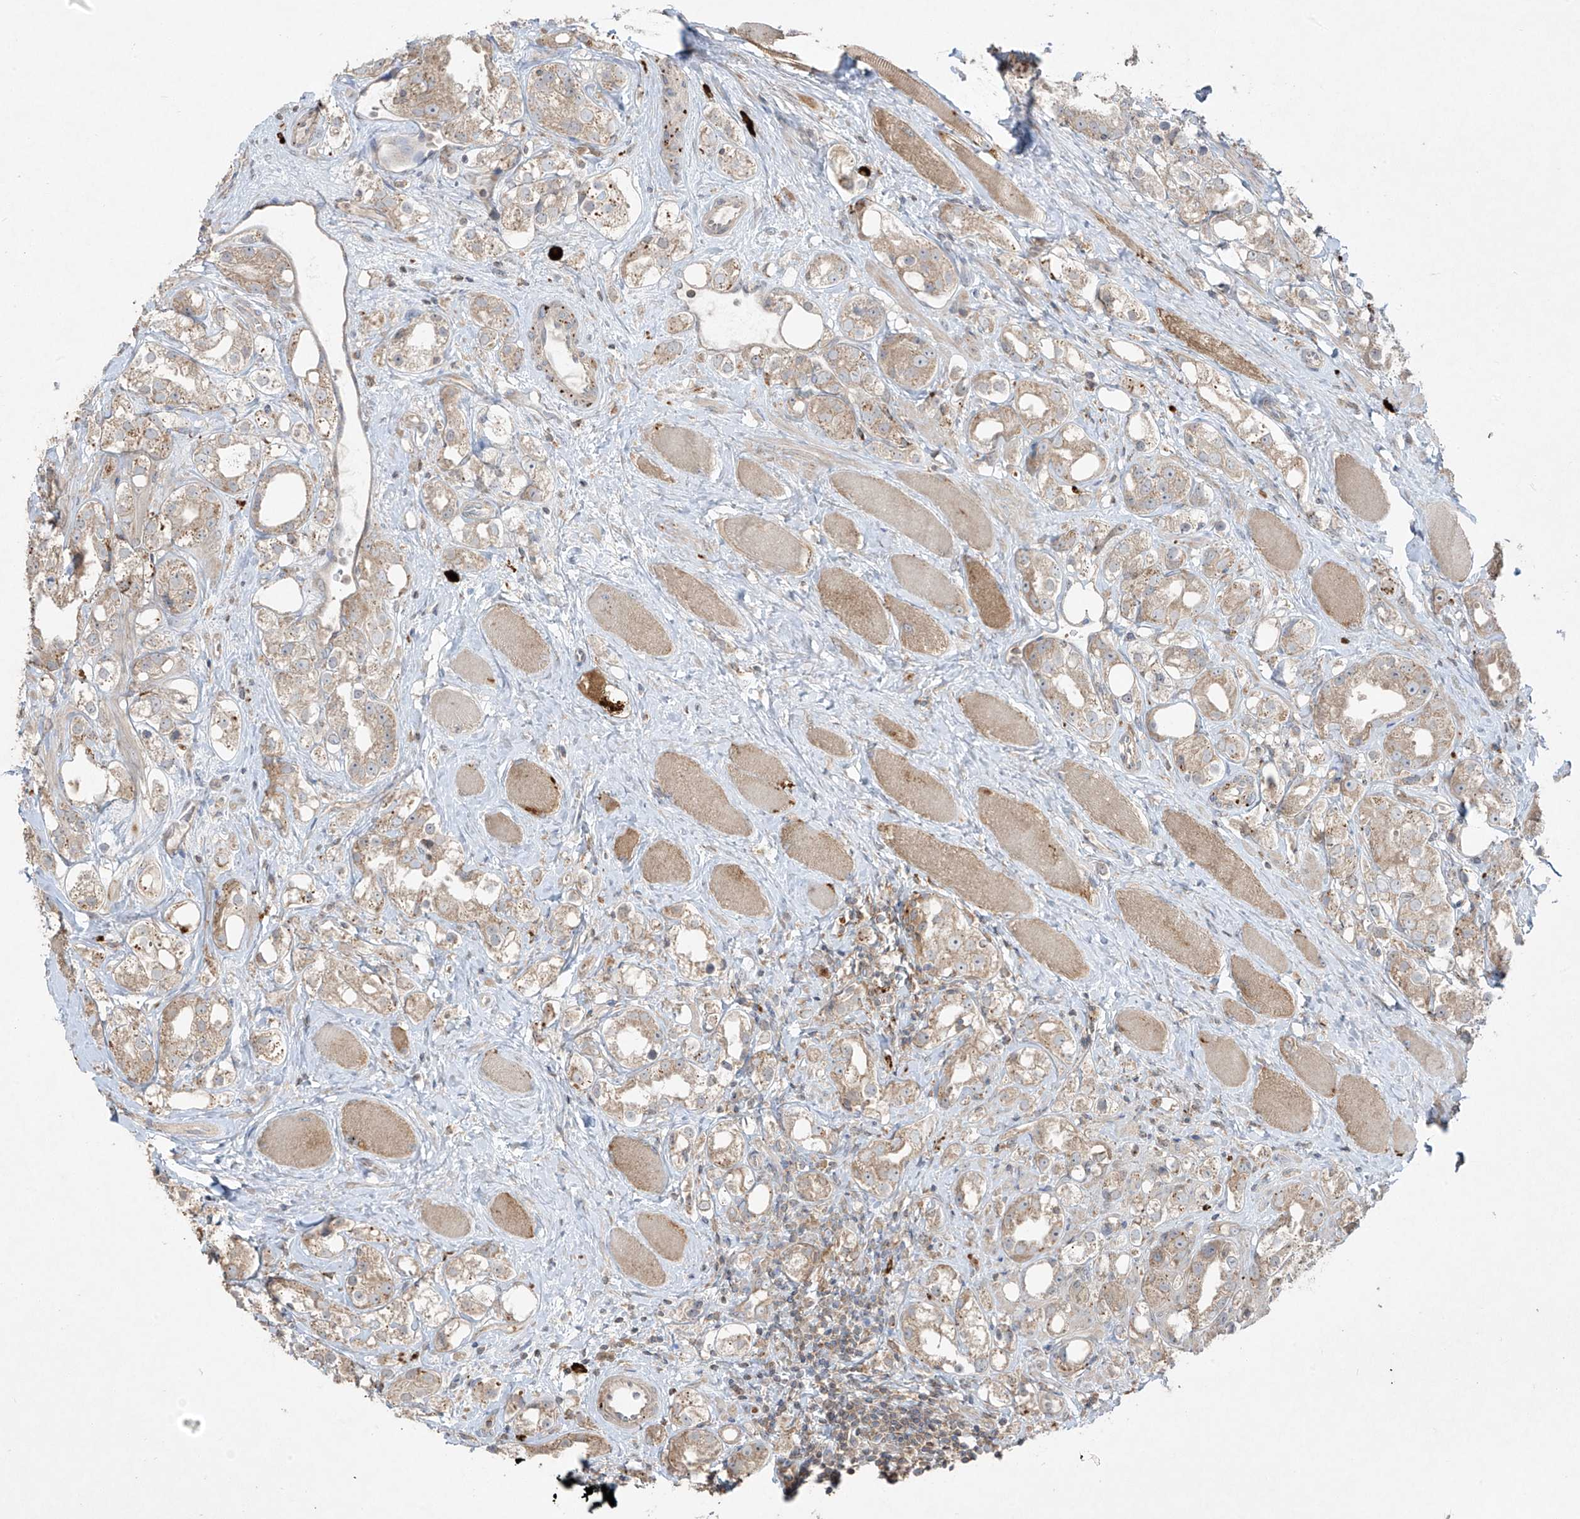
{"staining": {"intensity": "moderate", "quantity": ">75%", "location": "cytoplasmic/membranous"}, "tissue": "prostate cancer", "cell_type": "Tumor cells", "image_type": "cancer", "snomed": [{"axis": "morphology", "description": "Adenocarcinoma, NOS"}, {"axis": "topography", "description": "Prostate"}], "caption": "Protein staining by IHC shows moderate cytoplasmic/membranous staining in about >75% of tumor cells in prostate cancer.", "gene": "LDAH", "patient": {"sex": "male", "age": 79}}